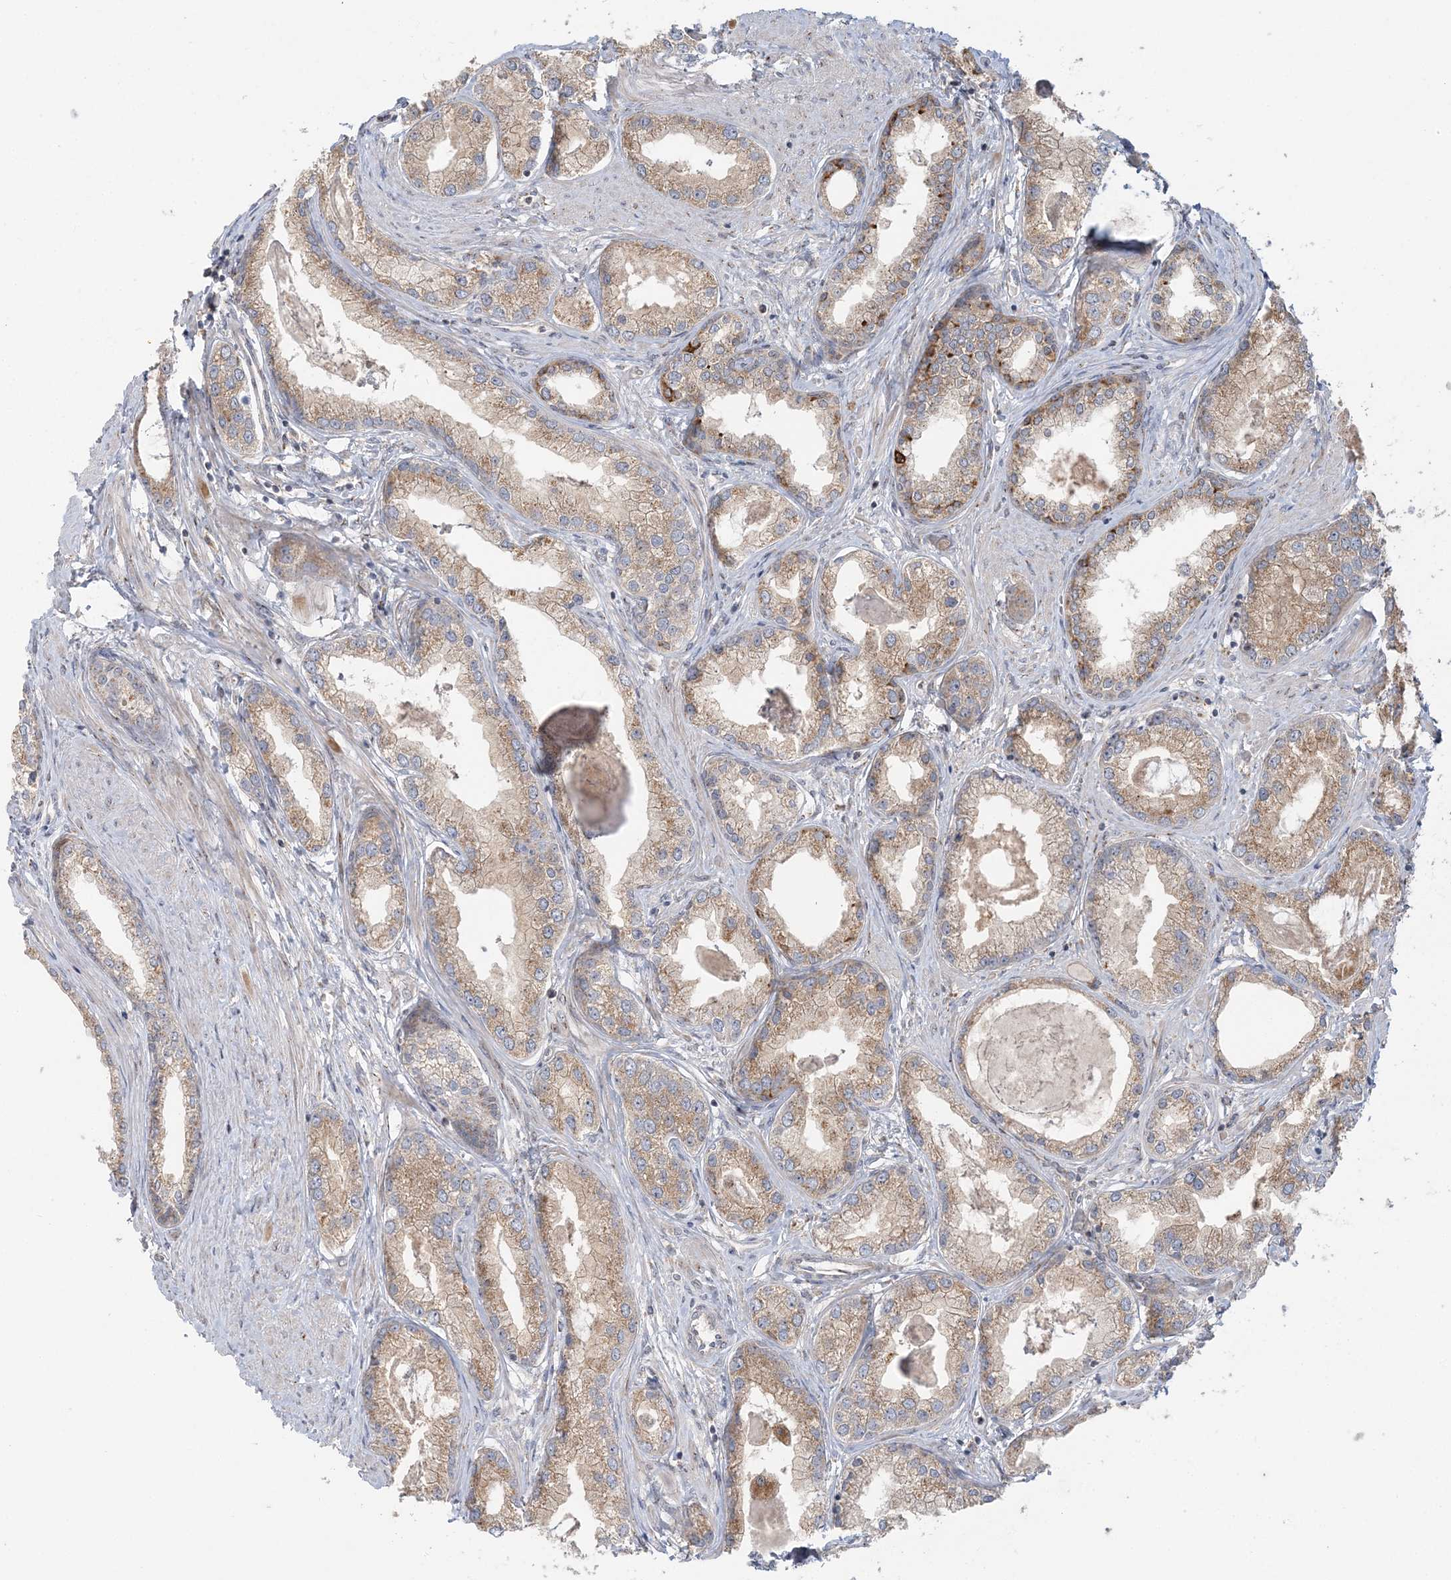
{"staining": {"intensity": "weak", "quantity": ">75%", "location": "cytoplasmic/membranous"}, "tissue": "prostate cancer", "cell_type": "Tumor cells", "image_type": "cancer", "snomed": [{"axis": "morphology", "description": "Adenocarcinoma, Low grade"}, {"axis": "topography", "description": "Prostate"}], "caption": "This image demonstrates immunohistochemistry (IHC) staining of prostate cancer (low-grade adenocarcinoma), with low weak cytoplasmic/membranous staining in about >75% of tumor cells.", "gene": "ABCC3", "patient": {"sex": "male", "age": 62}}